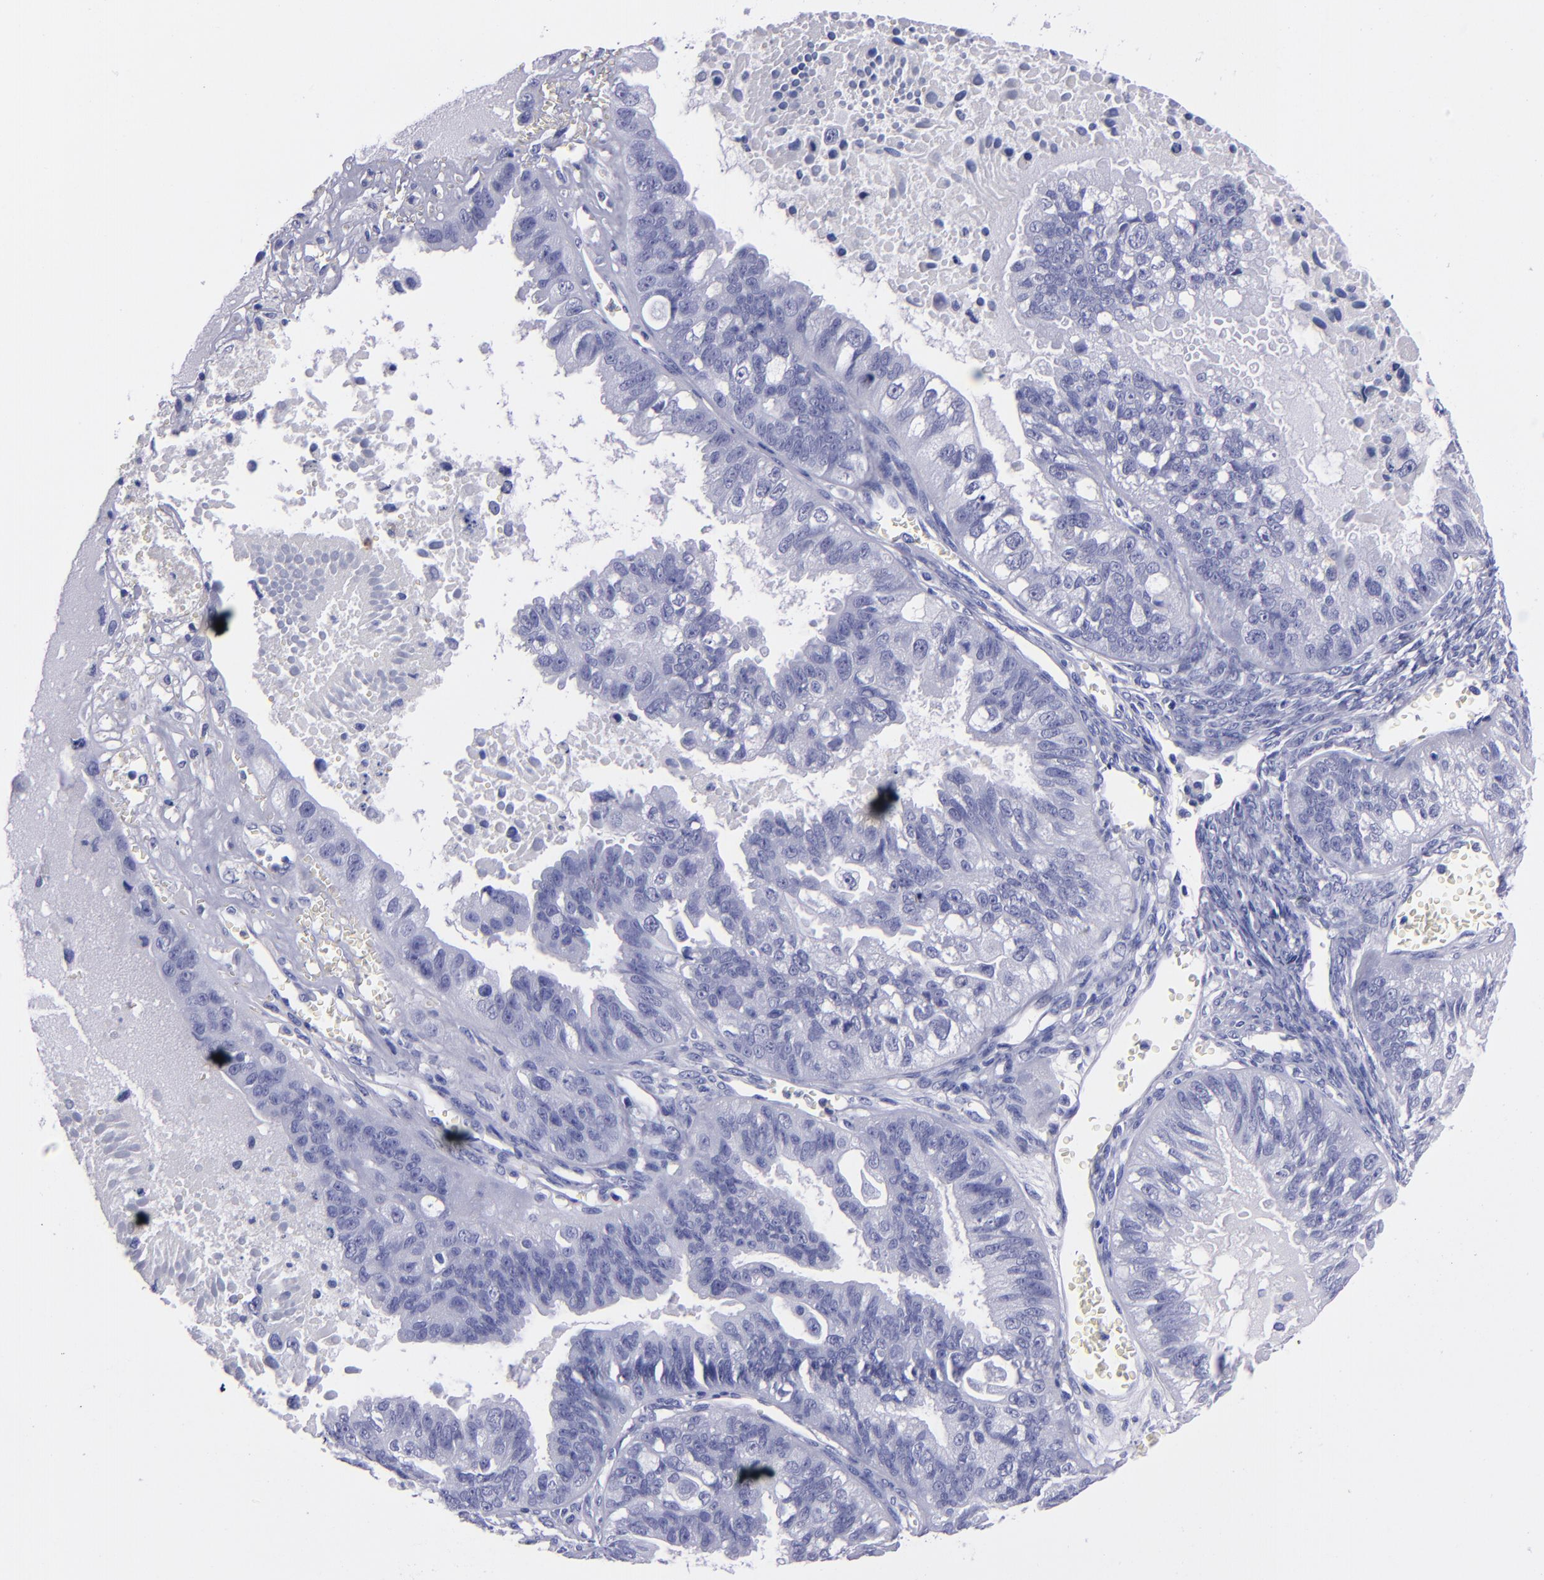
{"staining": {"intensity": "negative", "quantity": "none", "location": "none"}, "tissue": "ovarian cancer", "cell_type": "Tumor cells", "image_type": "cancer", "snomed": [{"axis": "morphology", "description": "Carcinoma, endometroid"}, {"axis": "topography", "description": "Ovary"}], "caption": "Immunohistochemistry (IHC) image of neoplastic tissue: ovarian cancer (endometroid carcinoma) stained with DAB (3,3'-diaminobenzidine) shows no significant protein staining in tumor cells.", "gene": "CD37", "patient": {"sex": "female", "age": 85}}